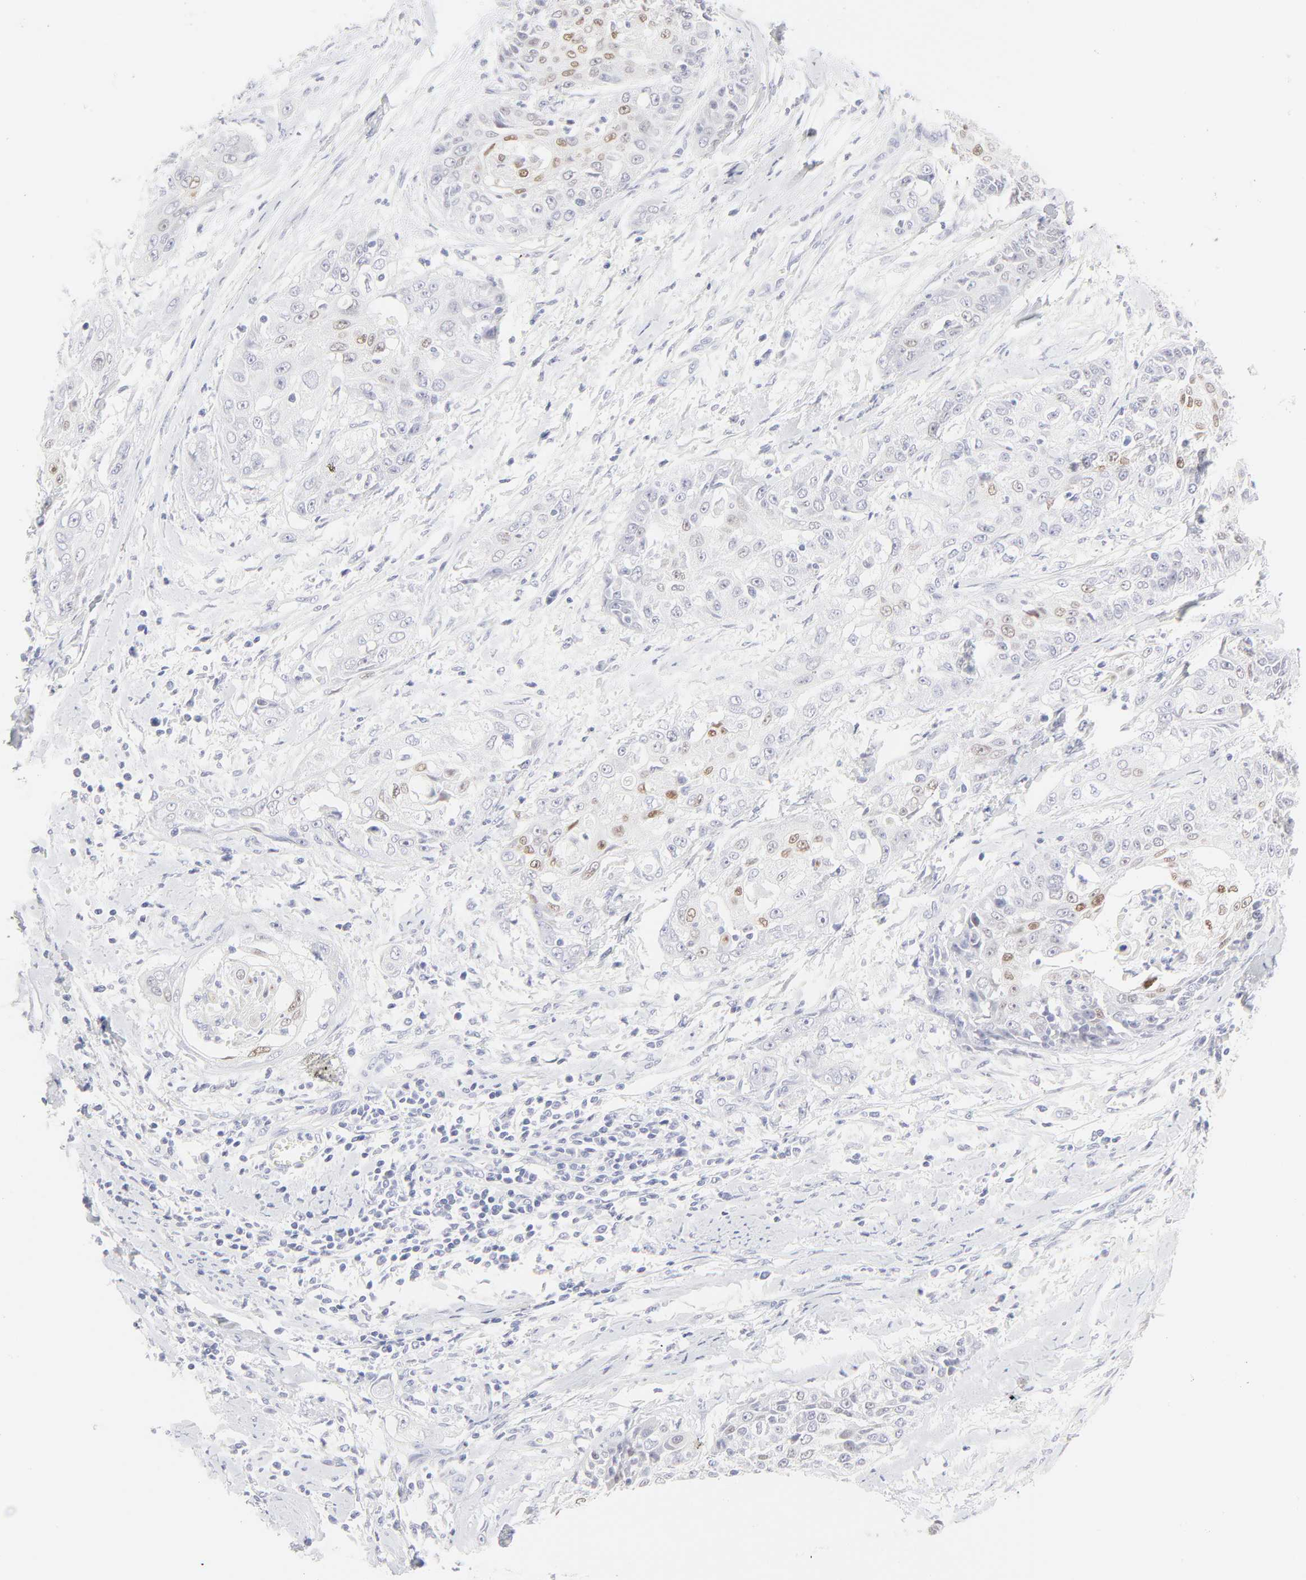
{"staining": {"intensity": "moderate", "quantity": "<25%", "location": "nuclear"}, "tissue": "cervical cancer", "cell_type": "Tumor cells", "image_type": "cancer", "snomed": [{"axis": "morphology", "description": "Squamous cell carcinoma, NOS"}, {"axis": "topography", "description": "Cervix"}], "caption": "Cervical squamous cell carcinoma stained with a protein marker demonstrates moderate staining in tumor cells.", "gene": "ELF3", "patient": {"sex": "female", "age": 64}}